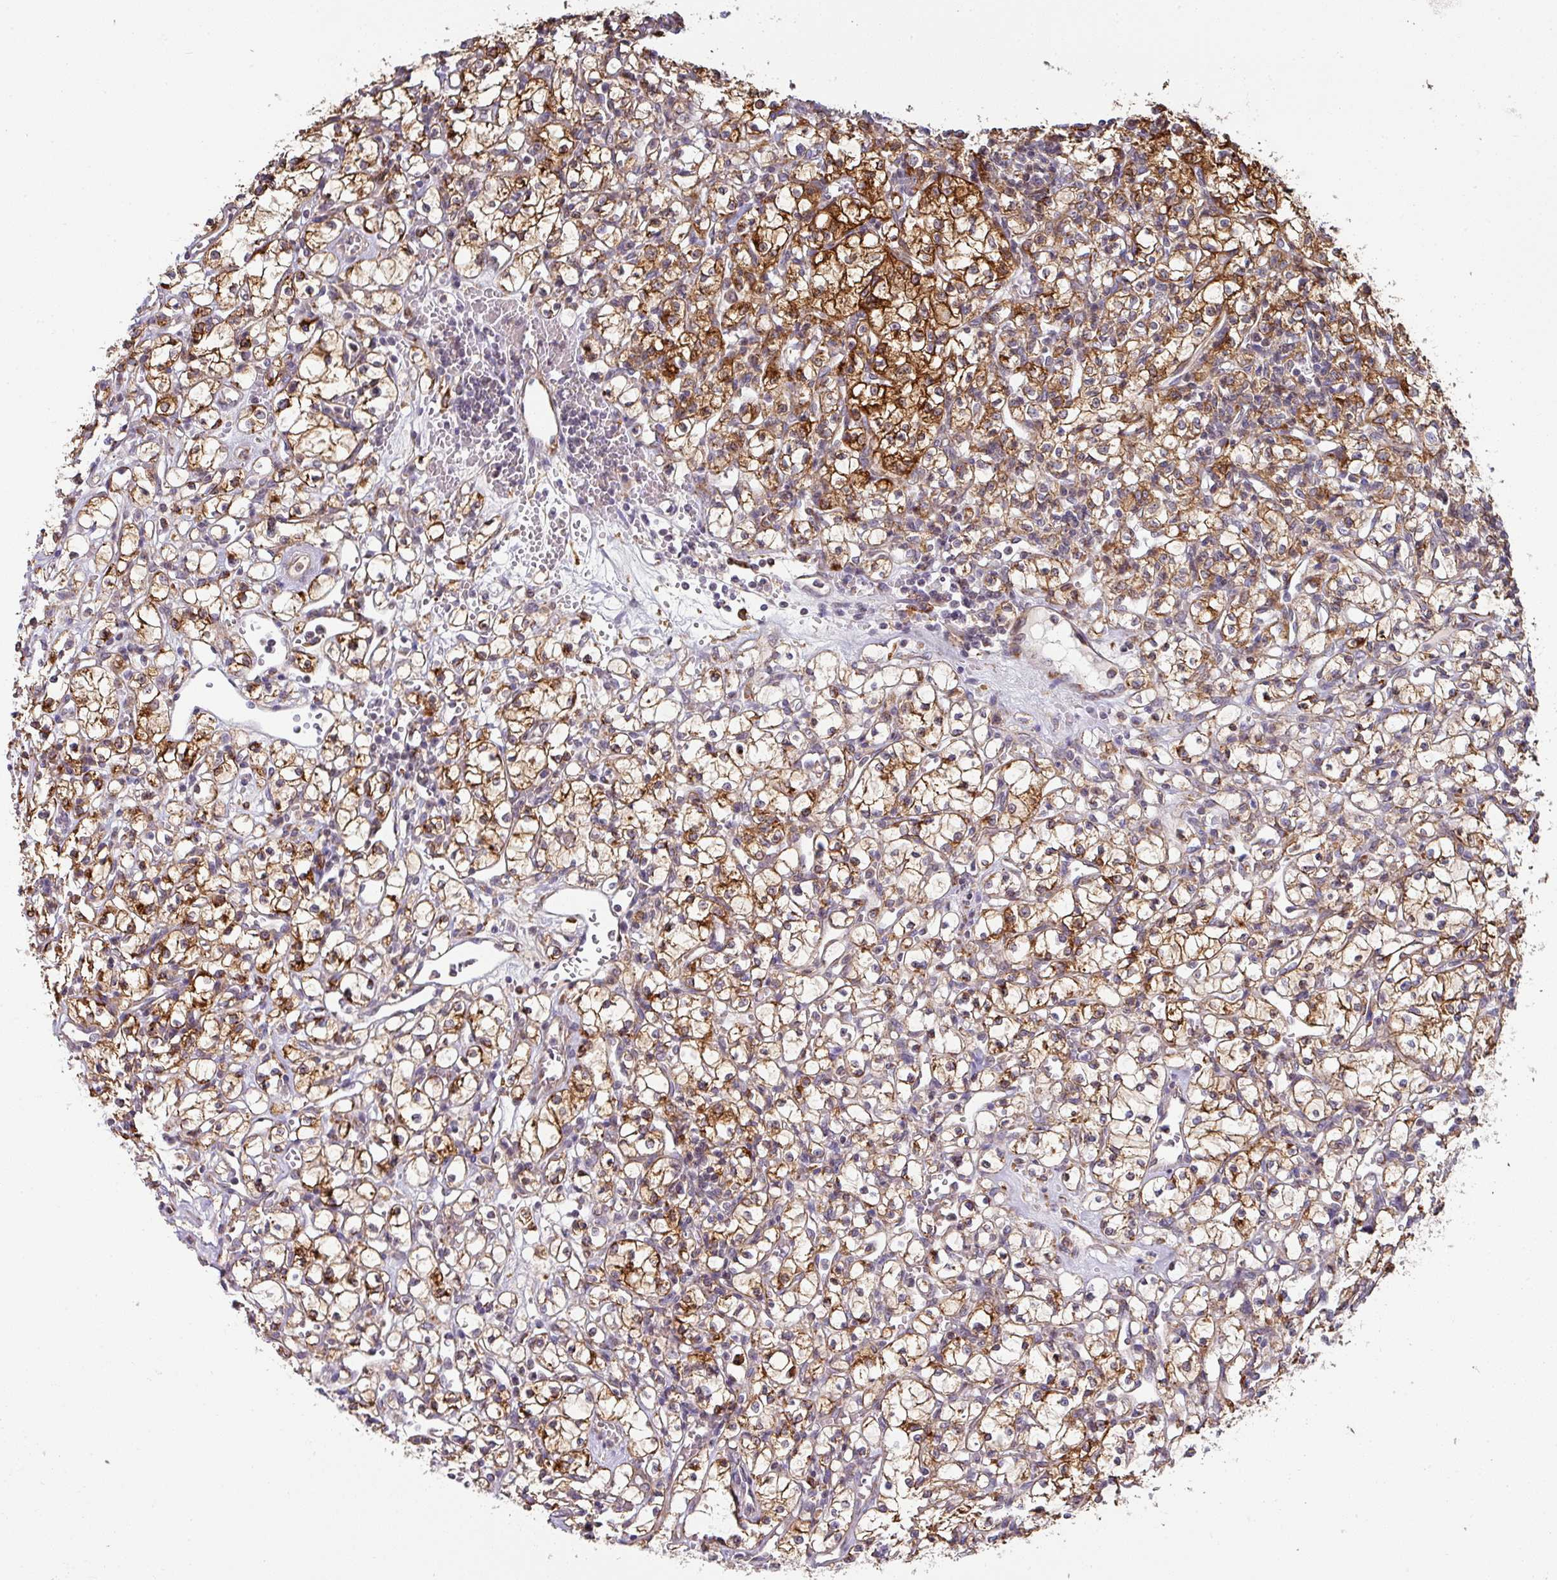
{"staining": {"intensity": "strong", "quantity": ">75%", "location": "cytoplasmic/membranous"}, "tissue": "renal cancer", "cell_type": "Tumor cells", "image_type": "cancer", "snomed": [{"axis": "morphology", "description": "Adenocarcinoma, NOS"}, {"axis": "topography", "description": "Kidney"}], "caption": "A micrograph of renal adenocarcinoma stained for a protein displays strong cytoplasmic/membranous brown staining in tumor cells.", "gene": "ZNF268", "patient": {"sex": "female", "age": 59}}